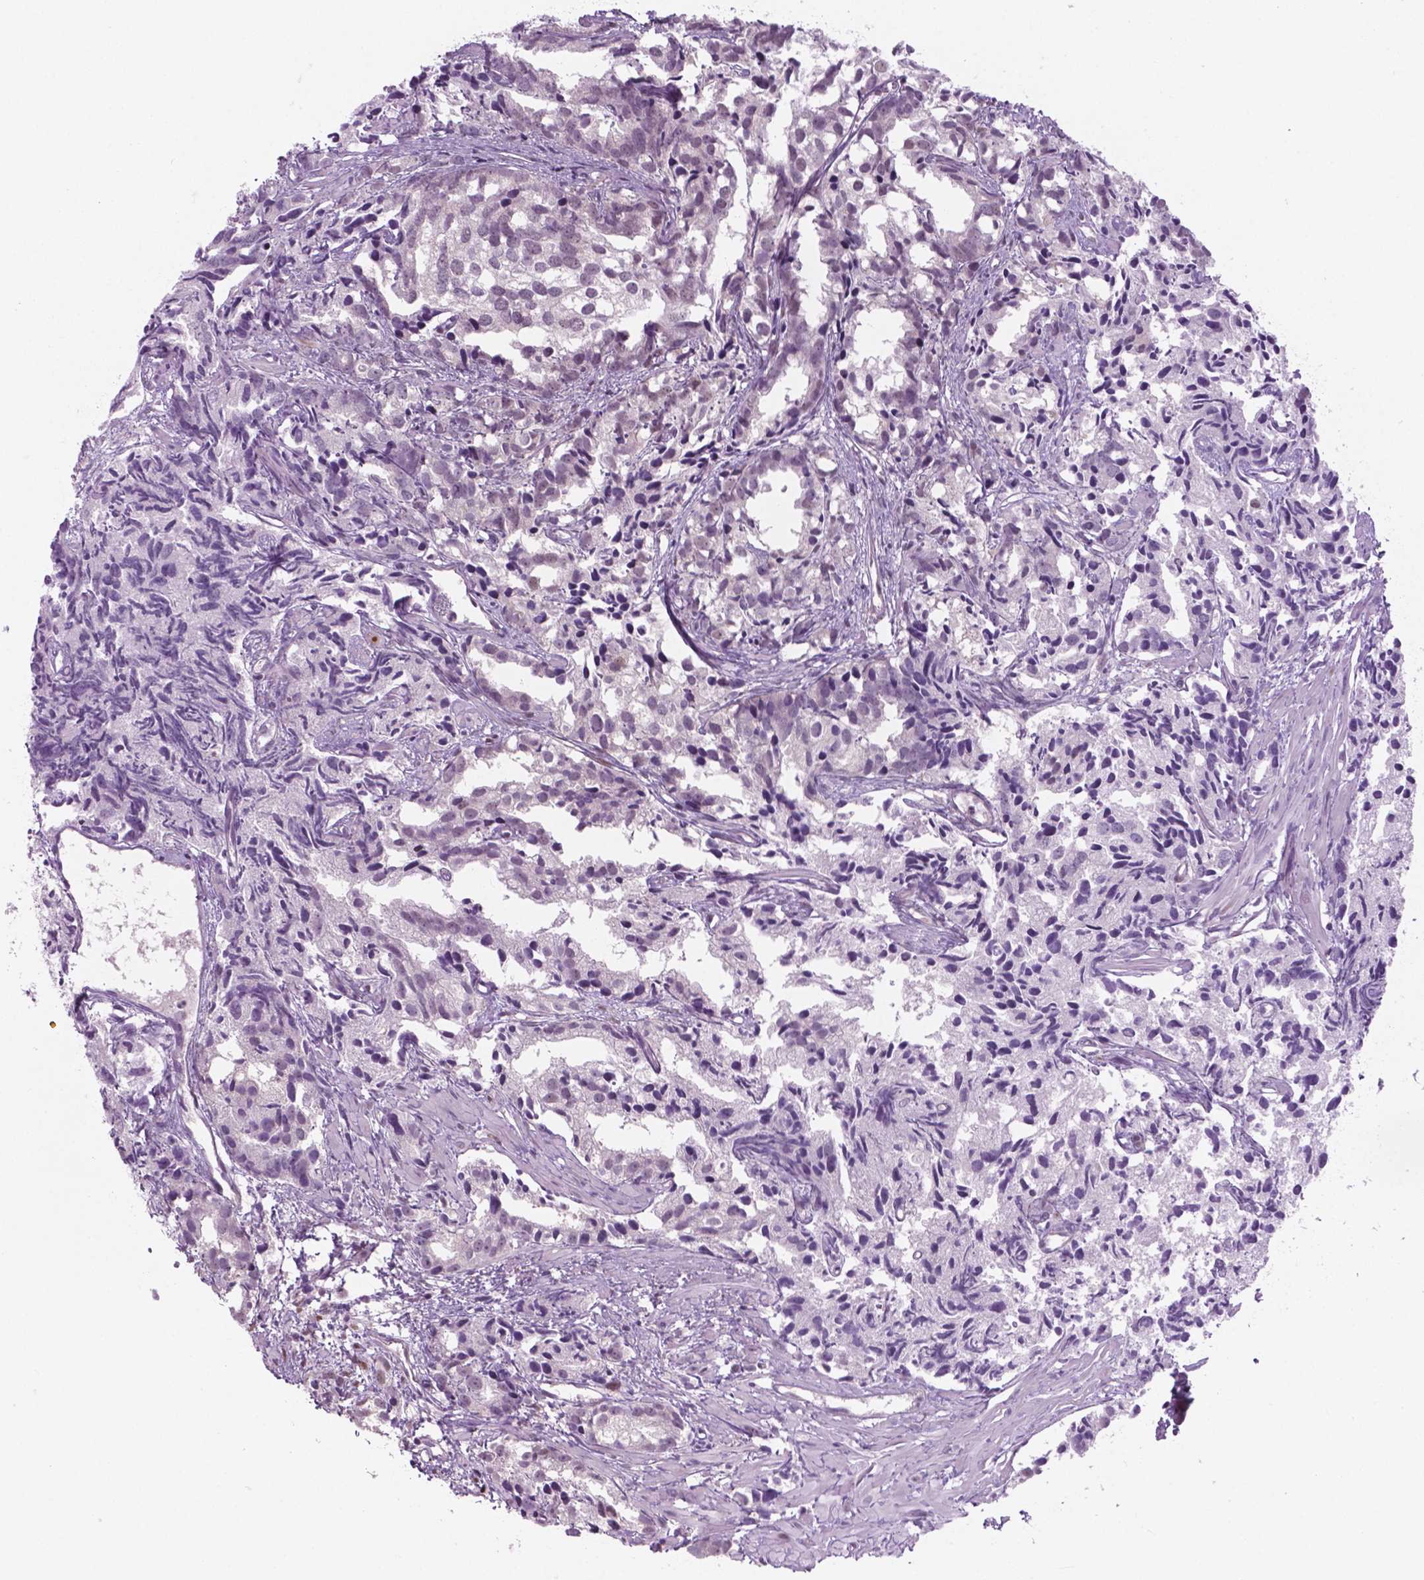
{"staining": {"intensity": "weak", "quantity": "<25%", "location": "nuclear"}, "tissue": "prostate cancer", "cell_type": "Tumor cells", "image_type": "cancer", "snomed": [{"axis": "morphology", "description": "Adenocarcinoma, High grade"}, {"axis": "topography", "description": "Prostate"}], "caption": "High power microscopy image of an IHC micrograph of prostate cancer (high-grade adenocarcinoma), revealing no significant staining in tumor cells.", "gene": "PHAX", "patient": {"sex": "male", "age": 79}}